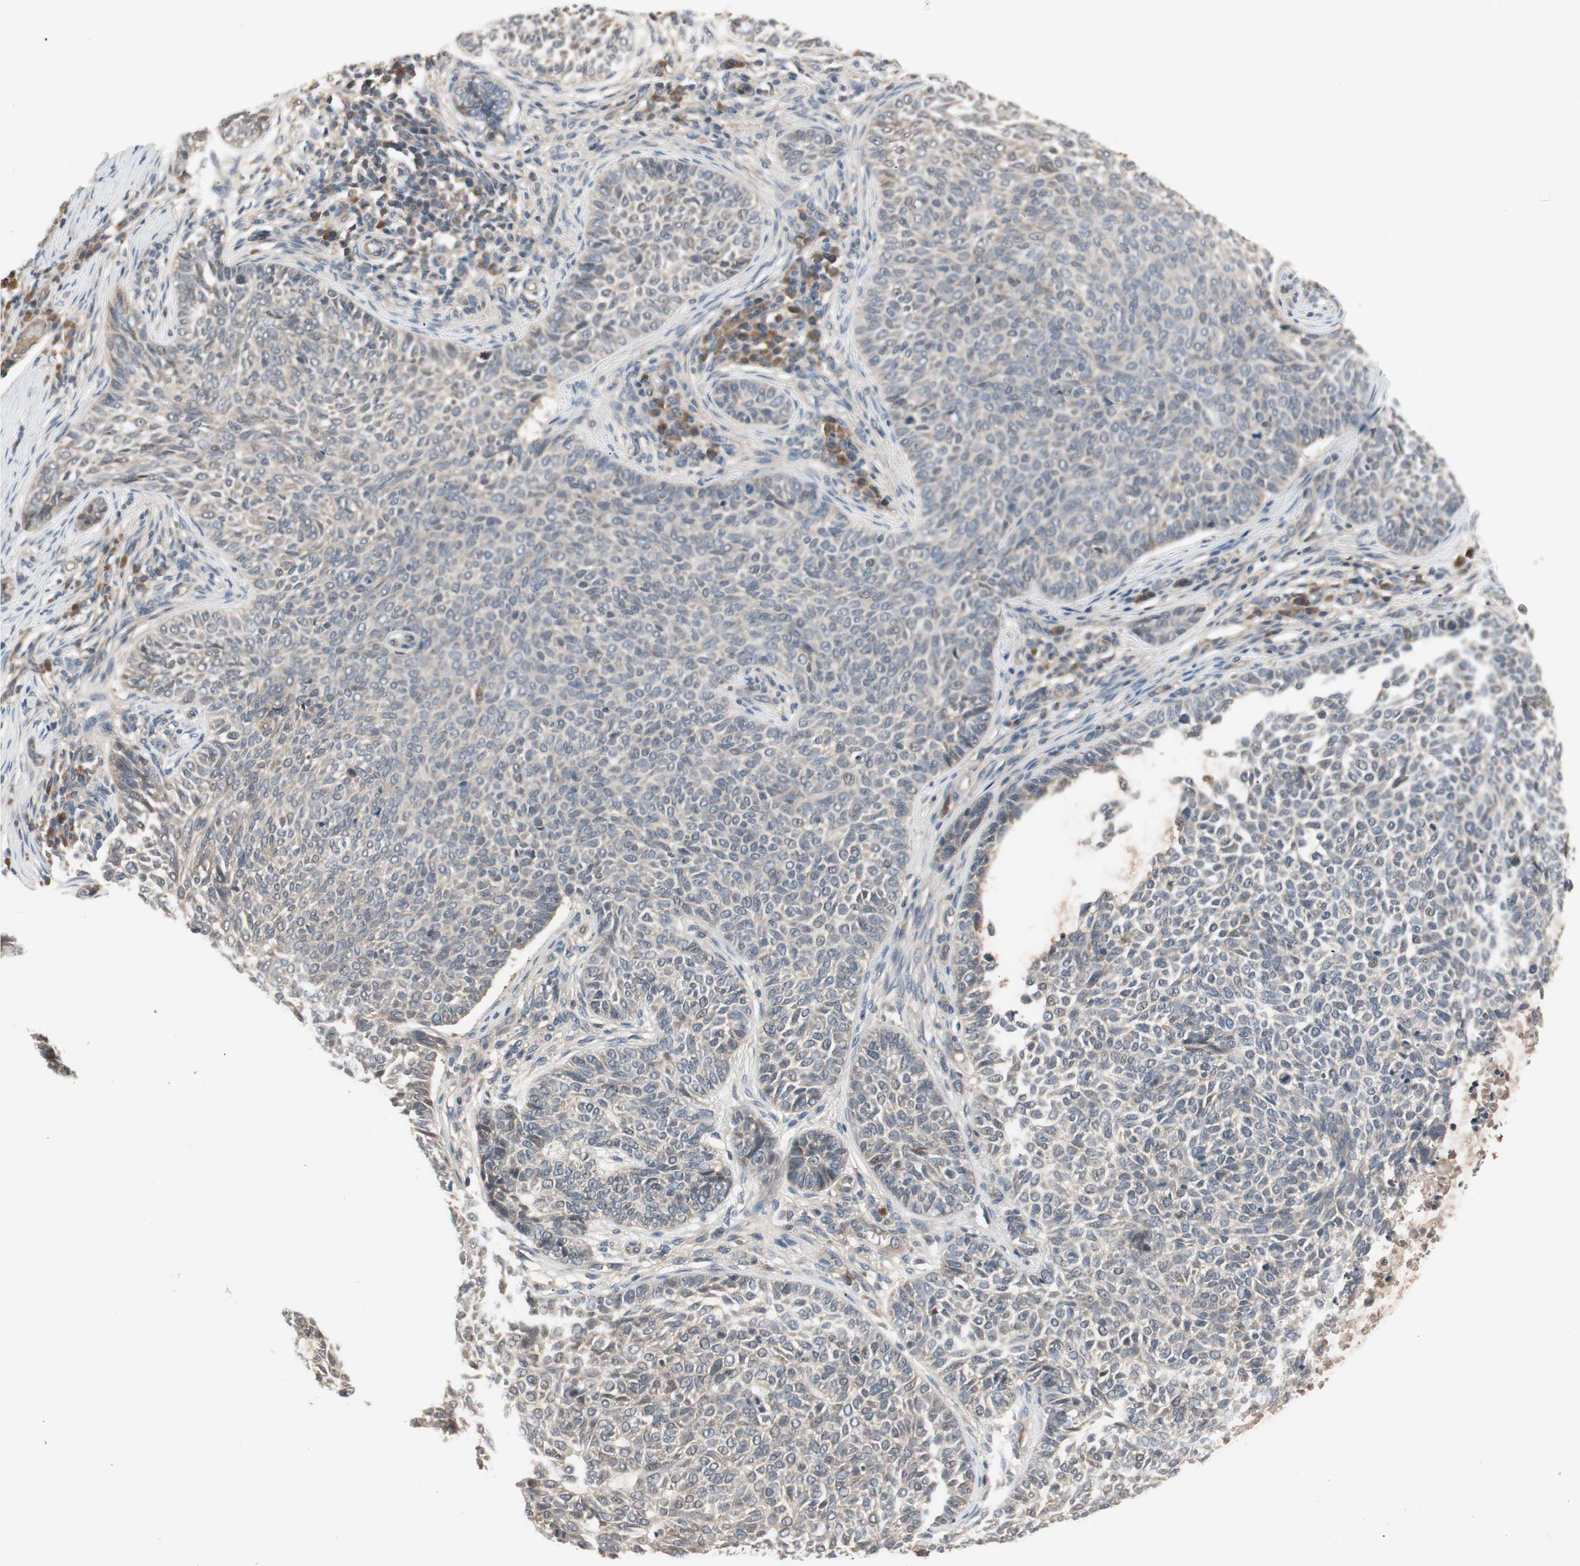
{"staining": {"intensity": "weak", "quantity": ">75%", "location": "cytoplasmic/membranous"}, "tissue": "skin cancer", "cell_type": "Tumor cells", "image_type": "cancer", "snomed": [{"axis": "morphology", "description": "Basal cell carcinoma"}, {"axis": "topography", "description": "Skin"}], "caption": "Skin cancer stained with a brown dye demonstrates weak cytoplasmic/membranous positive positivity in about >75% of tumor cells.", "gene": "NSF", "patient": {"sex": "male", "age": 87}}